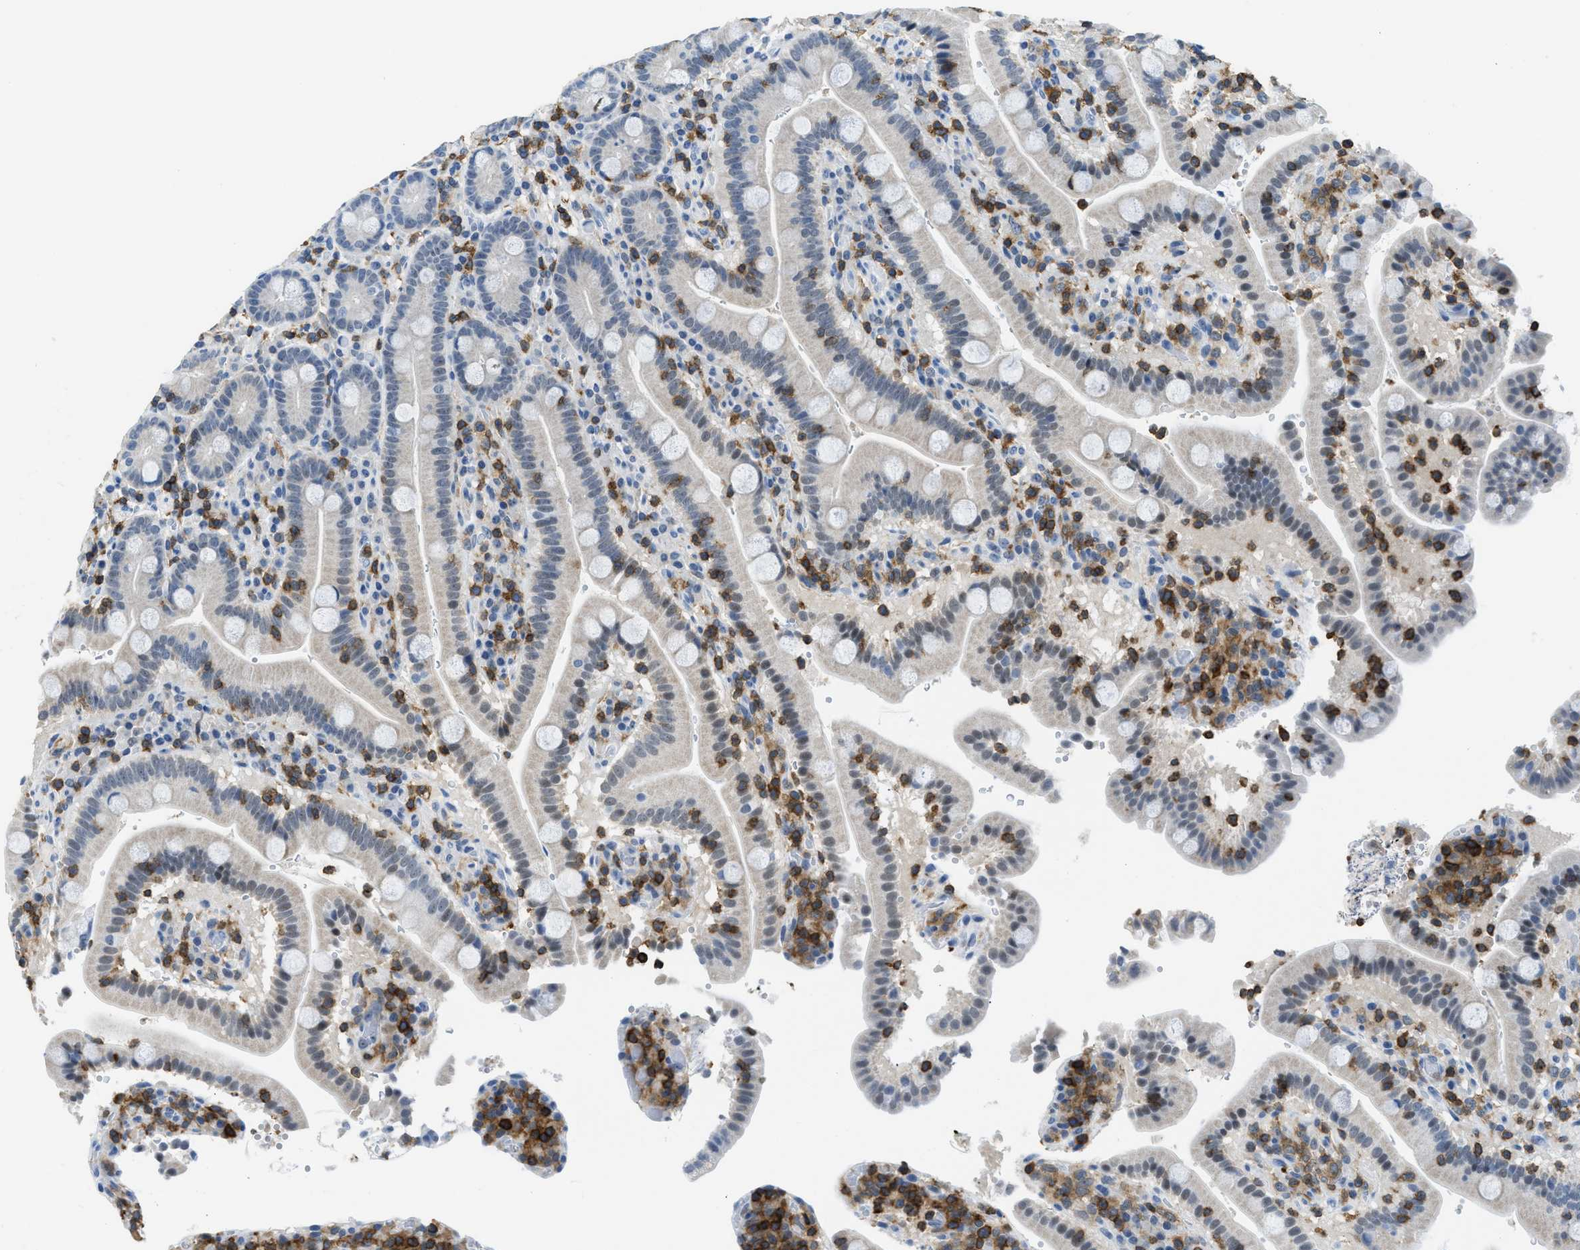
{"staining": {"intensity": "negative", "quantity": "none", "location": "none"}, "tissue": "duodenum", "cell_type": "Glandular cells", "image_type": "normal", "snomed": [{"axis": "morphology", "description": "Normal tissue, NOS"}, {"axis": "topography", "description": "Small intestine, NOS"}], "caption": "The immunohistochemistry (IHC) micrograph has no significant expression in glandular cells of duodenum. (Stains: DAB IHC with hematoxylin counter stain, Microscopy: brightfield microscopy at high magnification).", "gene": "FAM151A", "patient": {"sex": "female", "age": 71}}